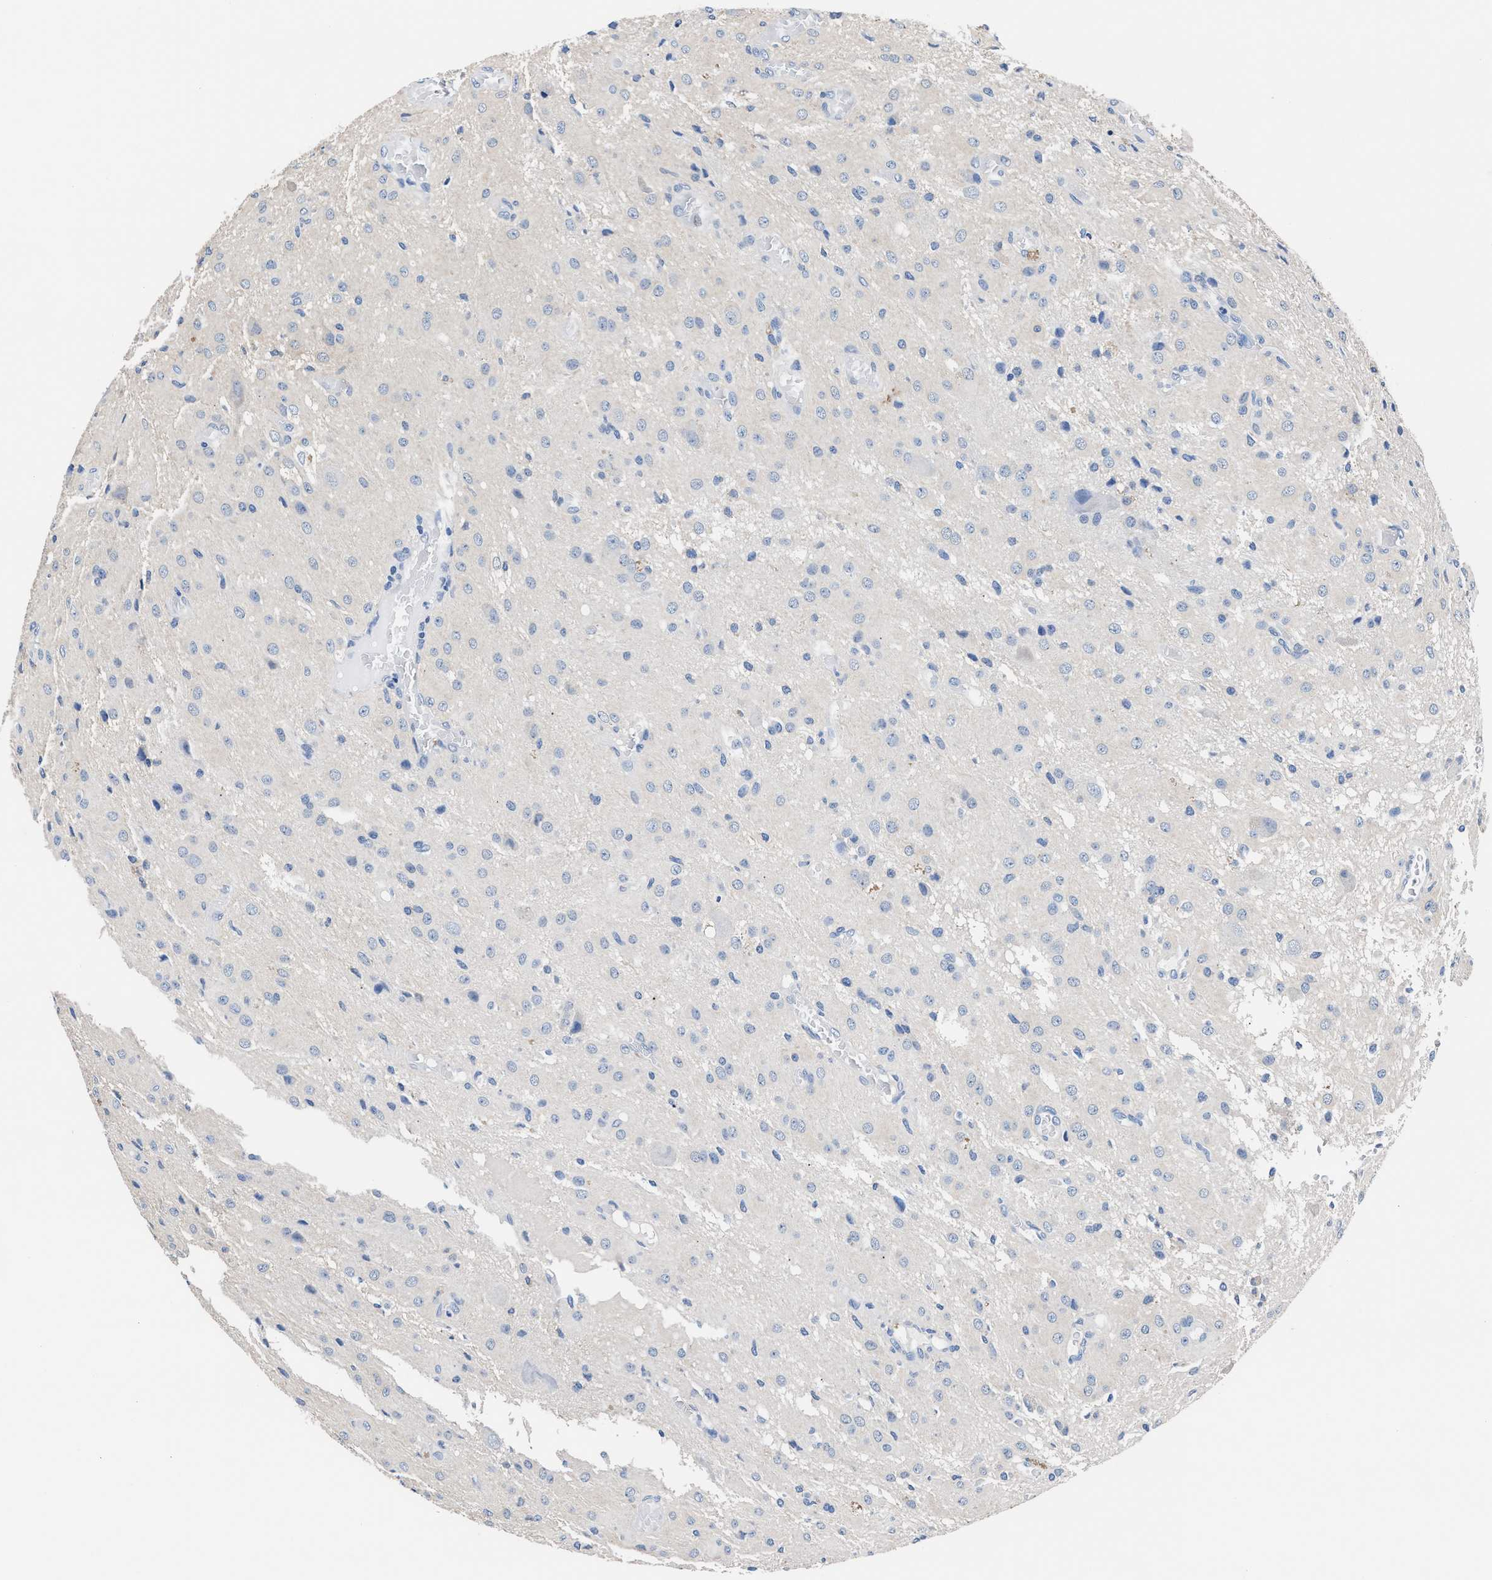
{"staining": {"intensity": "negative", "quantity": "none", "location": "none"}, "tissue": "glioma", "cell_type": "Tumor cells", "image_type": "cancer", "snomed": [{"axis": "morphology", "description": "Glioma, malignant, High grade"}, {"axis": "topography", "description": "Brain"}], "caption": "A high-resolution photomicrograph shows immunohistochemistry staining of malignant glioma (high-grade), which exhibits no significant staining in tumor cells. The staining was performed using DAB to visualize the protein expression in brown, while the nuclei were stained in blue with hematoxylin (Magnification: 20x).", "gene": "GSTM1", "patient": {"sex": "female", "age": 59}}